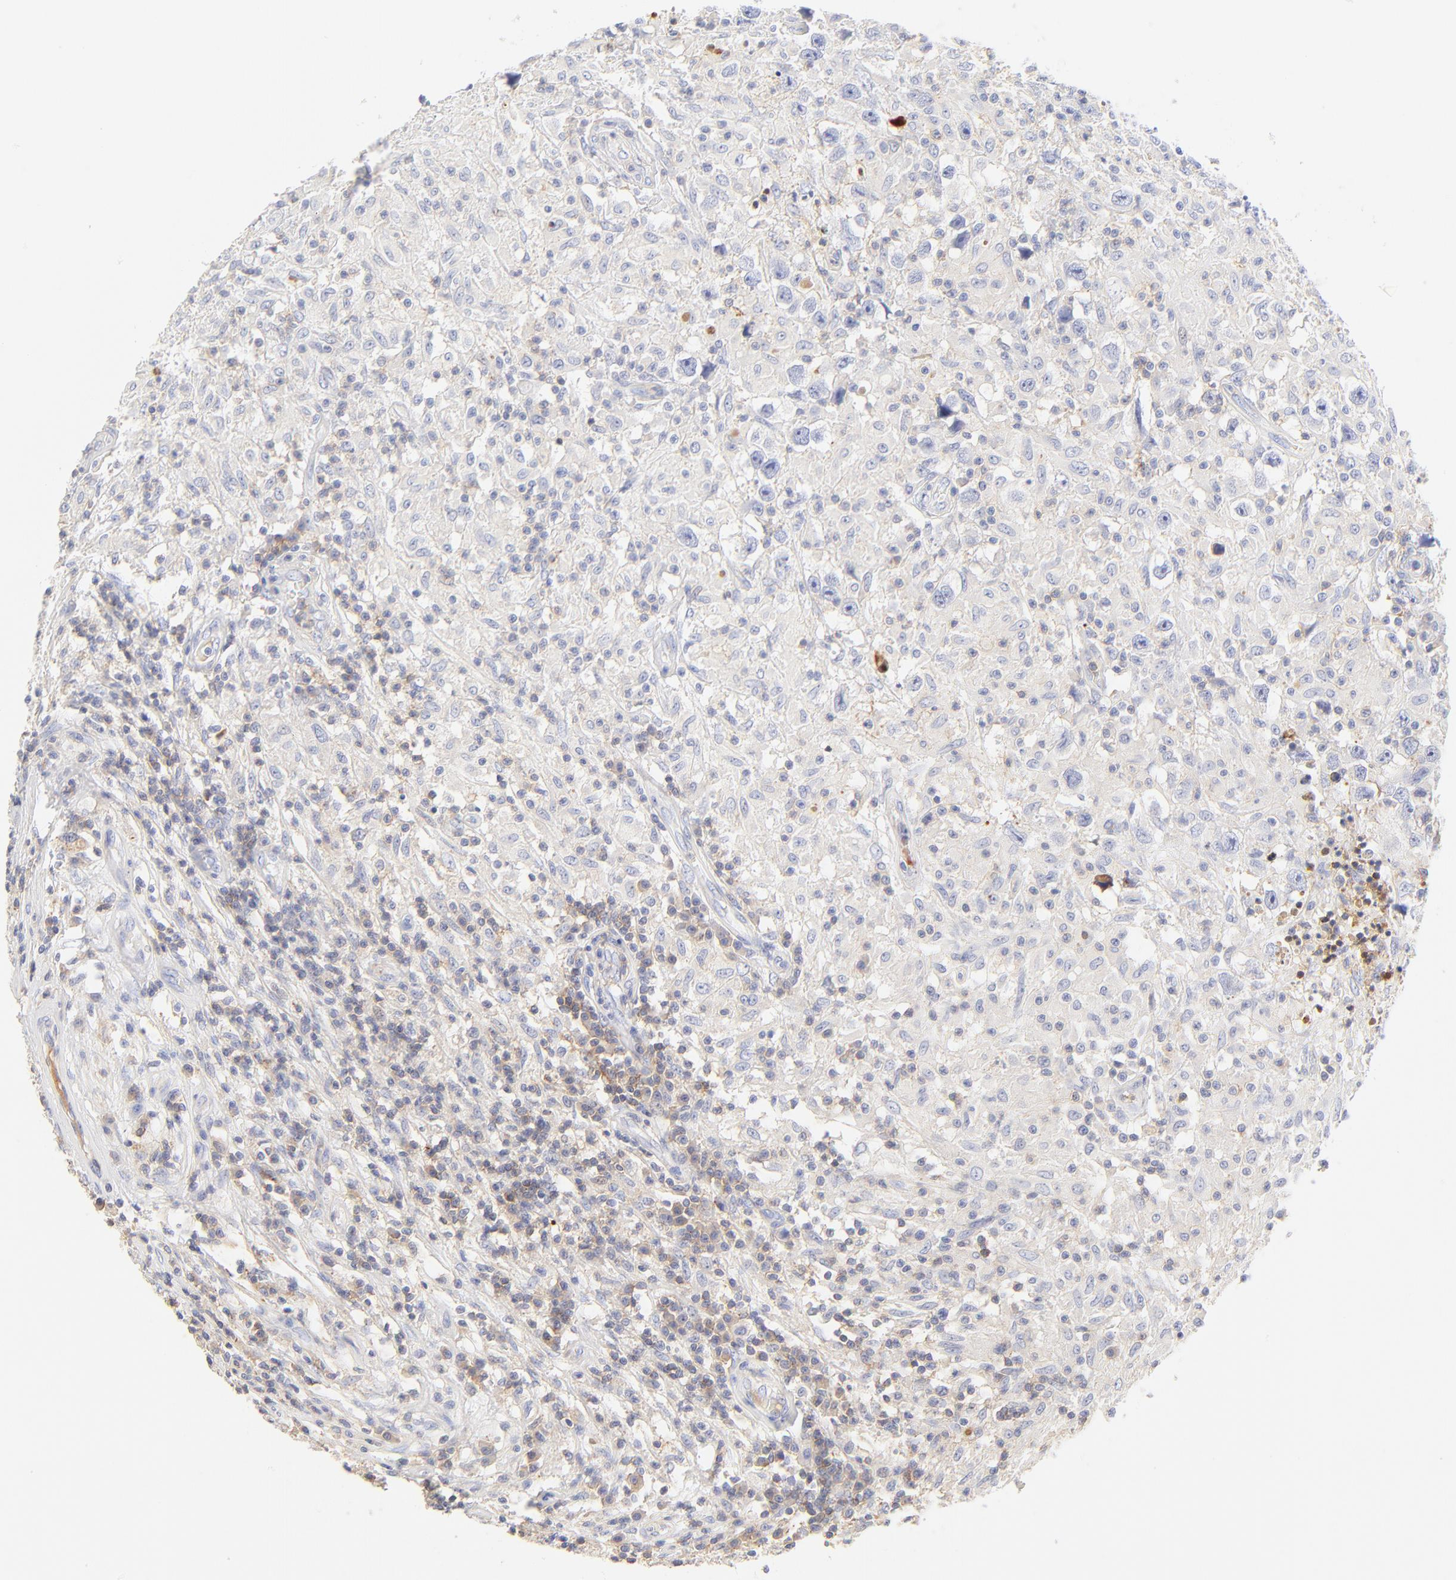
{"staining": {"intensity": "negative", "quantity": "none", "location": "none"}, "tissue": "testis cancer", "cell_type": "Tumor cells", "image_type": "cancer", "snomed": [{"axis": "morphology", "description": "Seminoma, NOS"}, {"axis": "topography", "description": "Testis"}], "caption": "Tumor cells show no significant protein expression in testis cancer.", "gene": "MDGA2", "patient": {"sex": "male", "age": 34}}